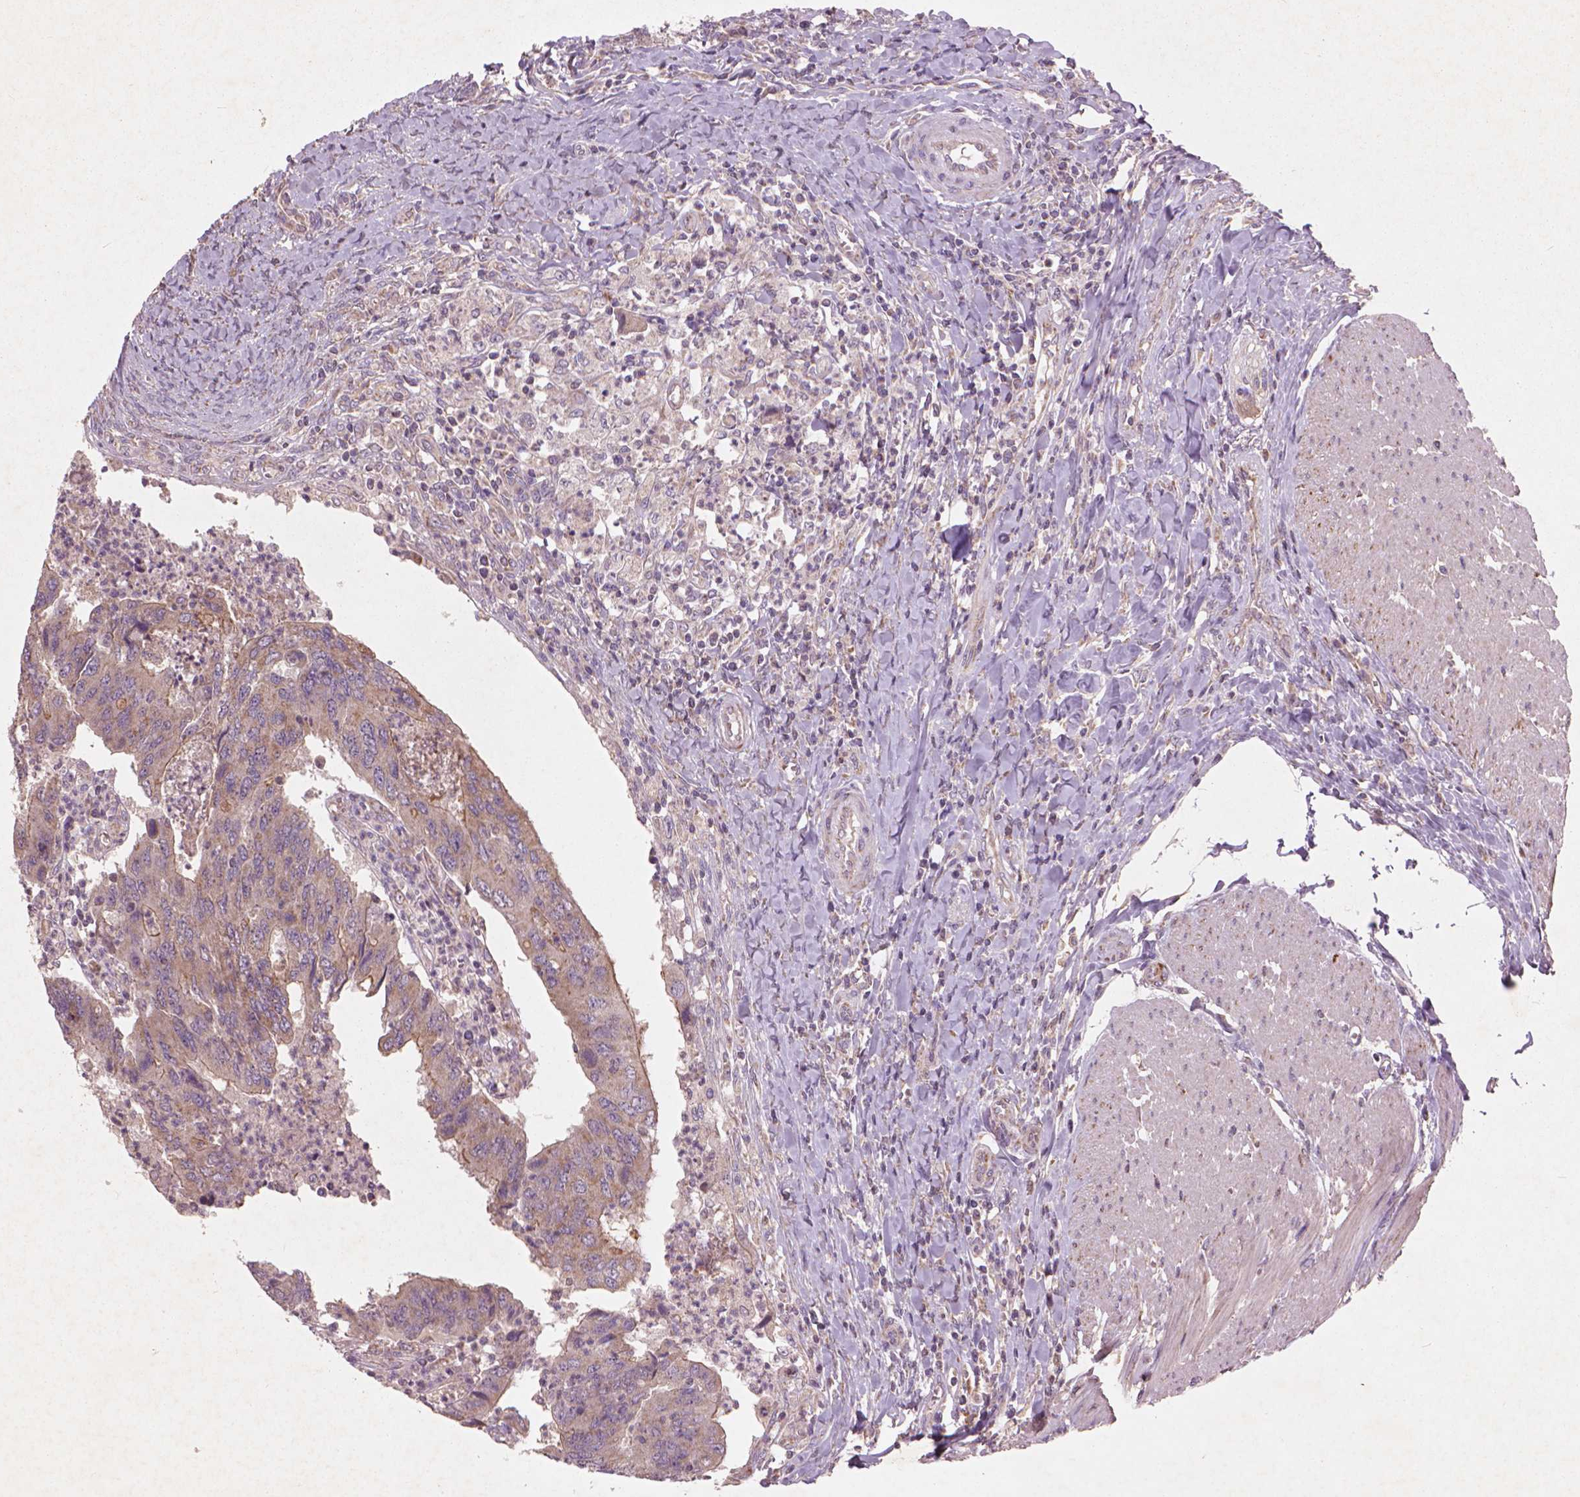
{"staining": {"intensity": "weak", "quantity": "25%-75%", "location": "cytoplasmic/membranous"}, "tissue": "colorectal cancer", "cell_type": "Tumor cells", "image_type": "cancer", "snomed": [{"axis": "morphology", "description": "Adenocarcinoma, NOS"}, {"axis": "topography", "description": "Colon"}], "caption": "Colorectal cancer stained for a protein (brown) shows weak cytoplasmic/membranous positive staining in approximately 25%-75% of tumor cells.", "gene": "NLRX1", "patient": {"sex": "female", "age": 67}}